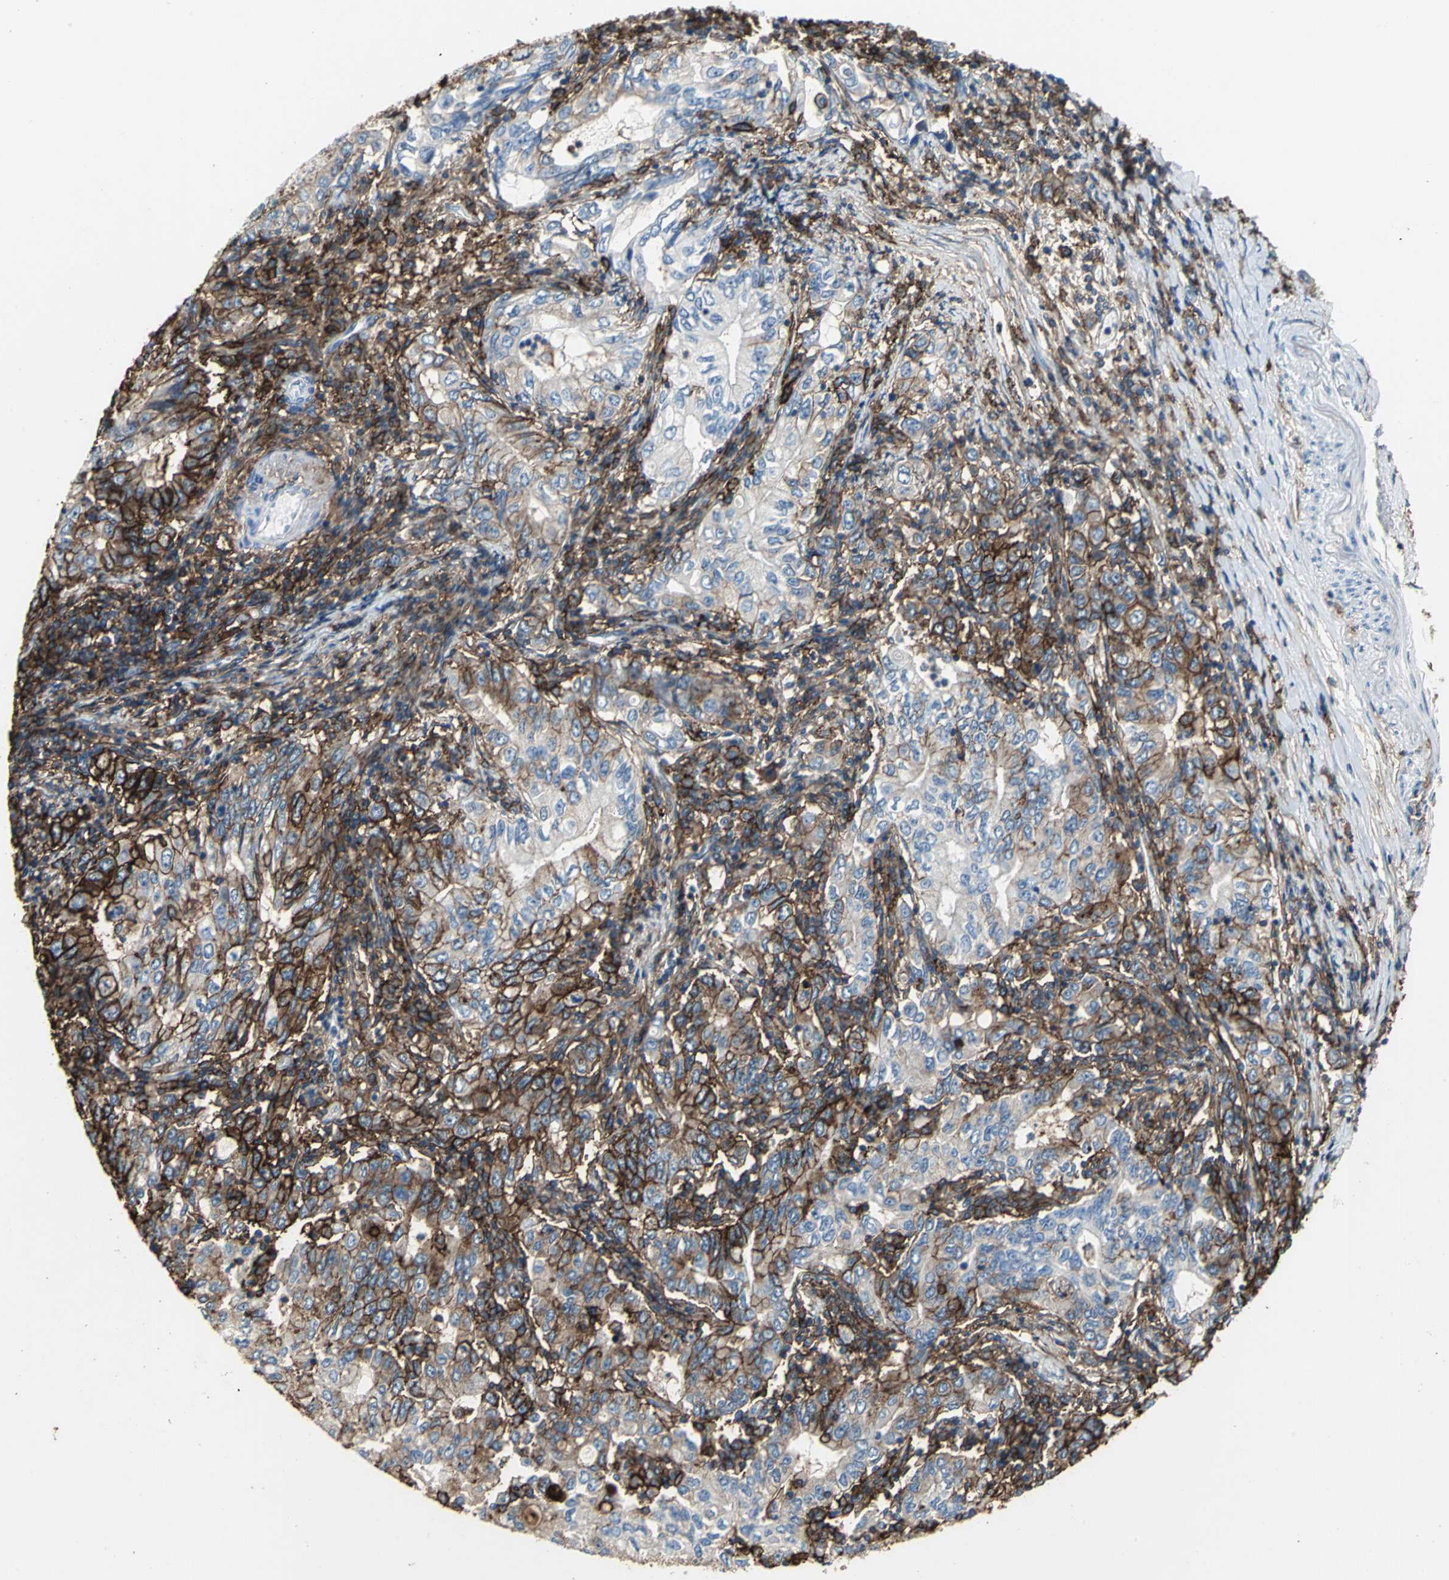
{"staining": {"intensity": "strong", "quantity": ">75%", "location": "cytoplasmic/membranous"}, "tissue": "stomach cancer", "cell_type": "Tumor cells", "image_type": "cancer", "snomed": [{"axis": "morphology", "description": "Adenocarcinoma, NOS"}, {"axis": "topography", "description": "Stomach, lower"}], "caption": "A brown stain highlights strong cytoplasmic/membranous positivity of a protein in stomach cancer tumor cells.", "gene": "CD44", "patient": {"sex": "female", "age": 72}}